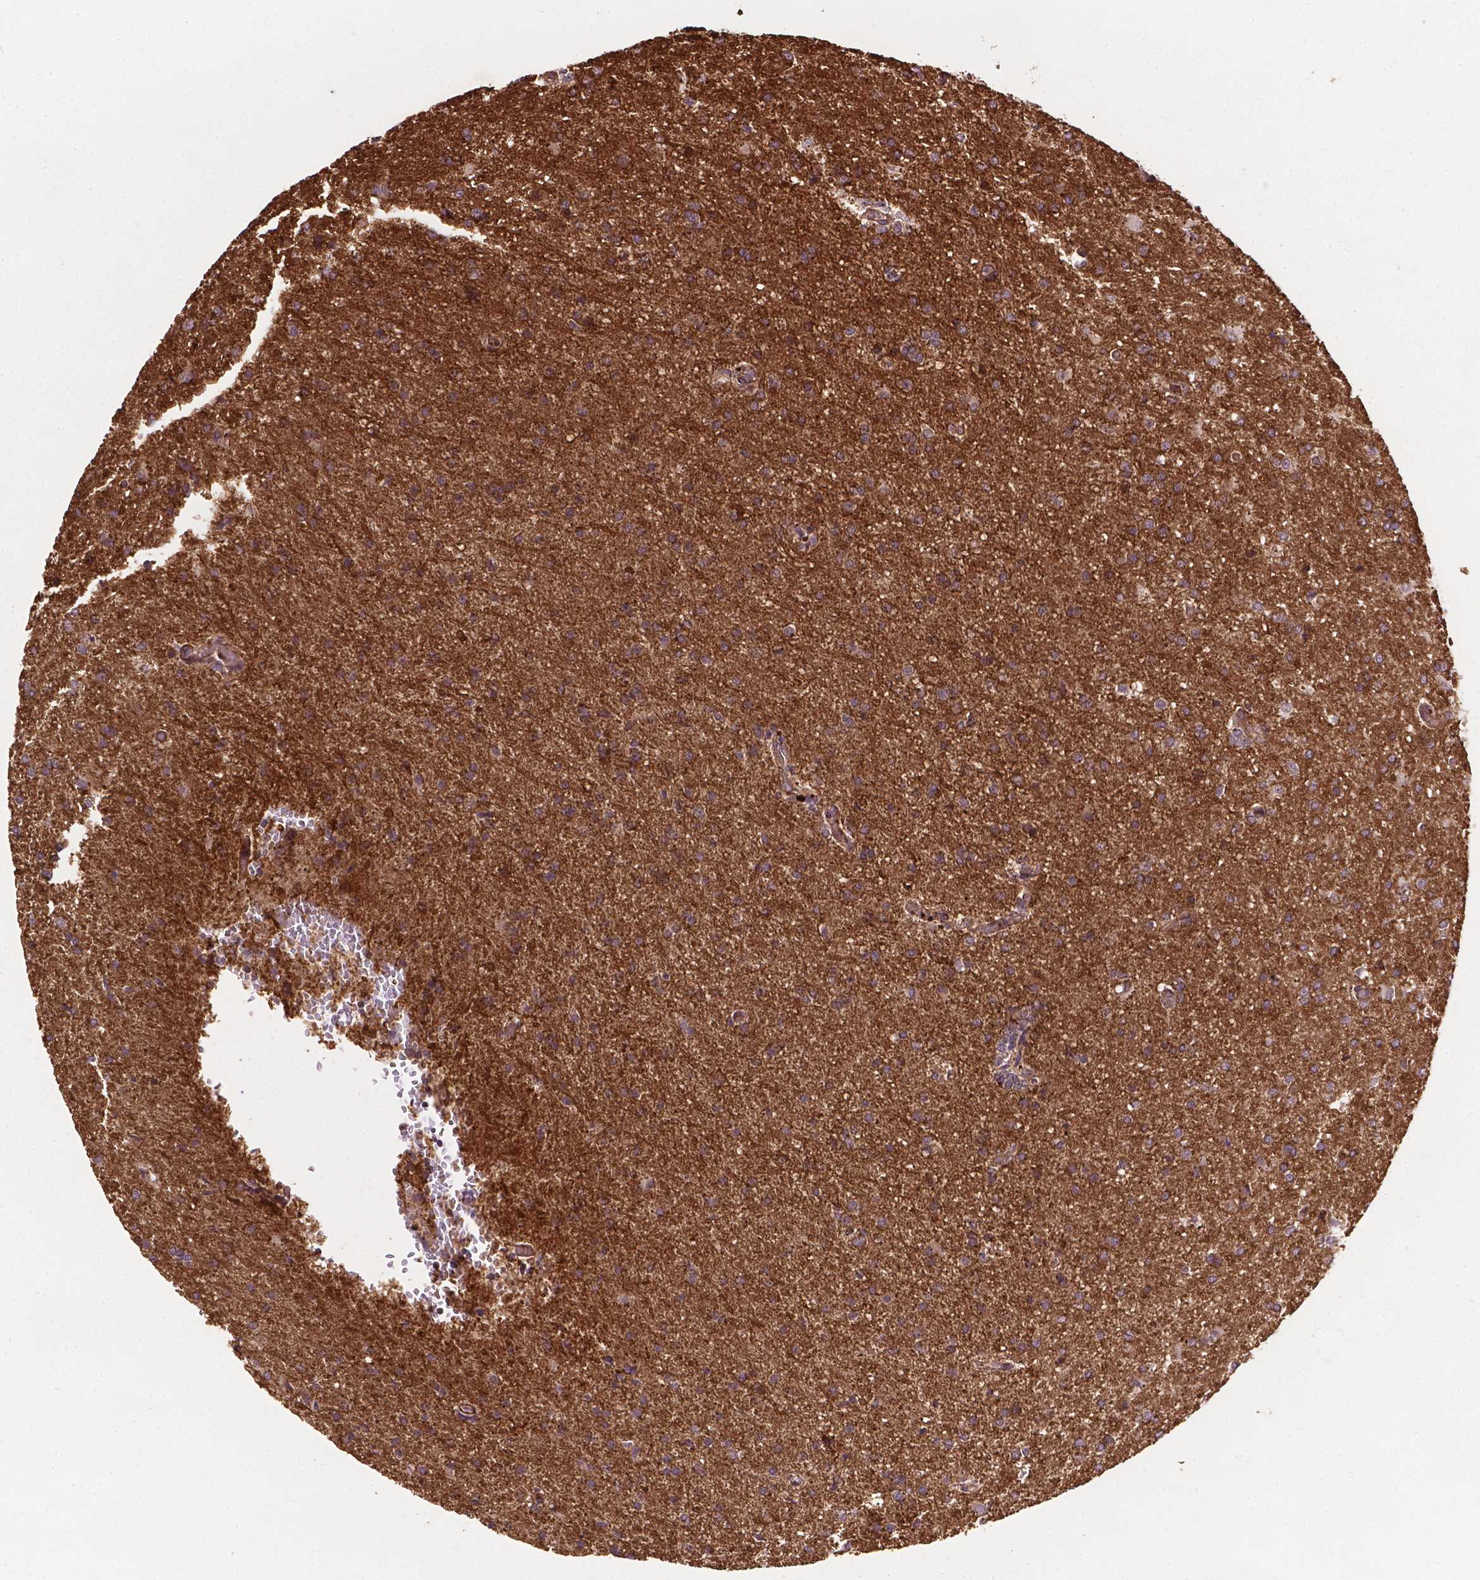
{"staining": {"intensity": "moderate", "quantity": "<25%", "location": "cytoplasmic/membranous"}, "tissue": "glioma", "cell_type": "Tumor cells", "image_type": "cancer", "snomed": [{"axis": "morphology", "description": "Glioma, malignant, High grade"}, {"axis": "topography", "description": "Brain"}], "caption": "IHC of human glioma reveals low levels of moderate cytoplasmic/membranous expression in about <25% of tumor cells.", "gene": "ZMYND19", "patient": {"sex": "male", "age": 68}}